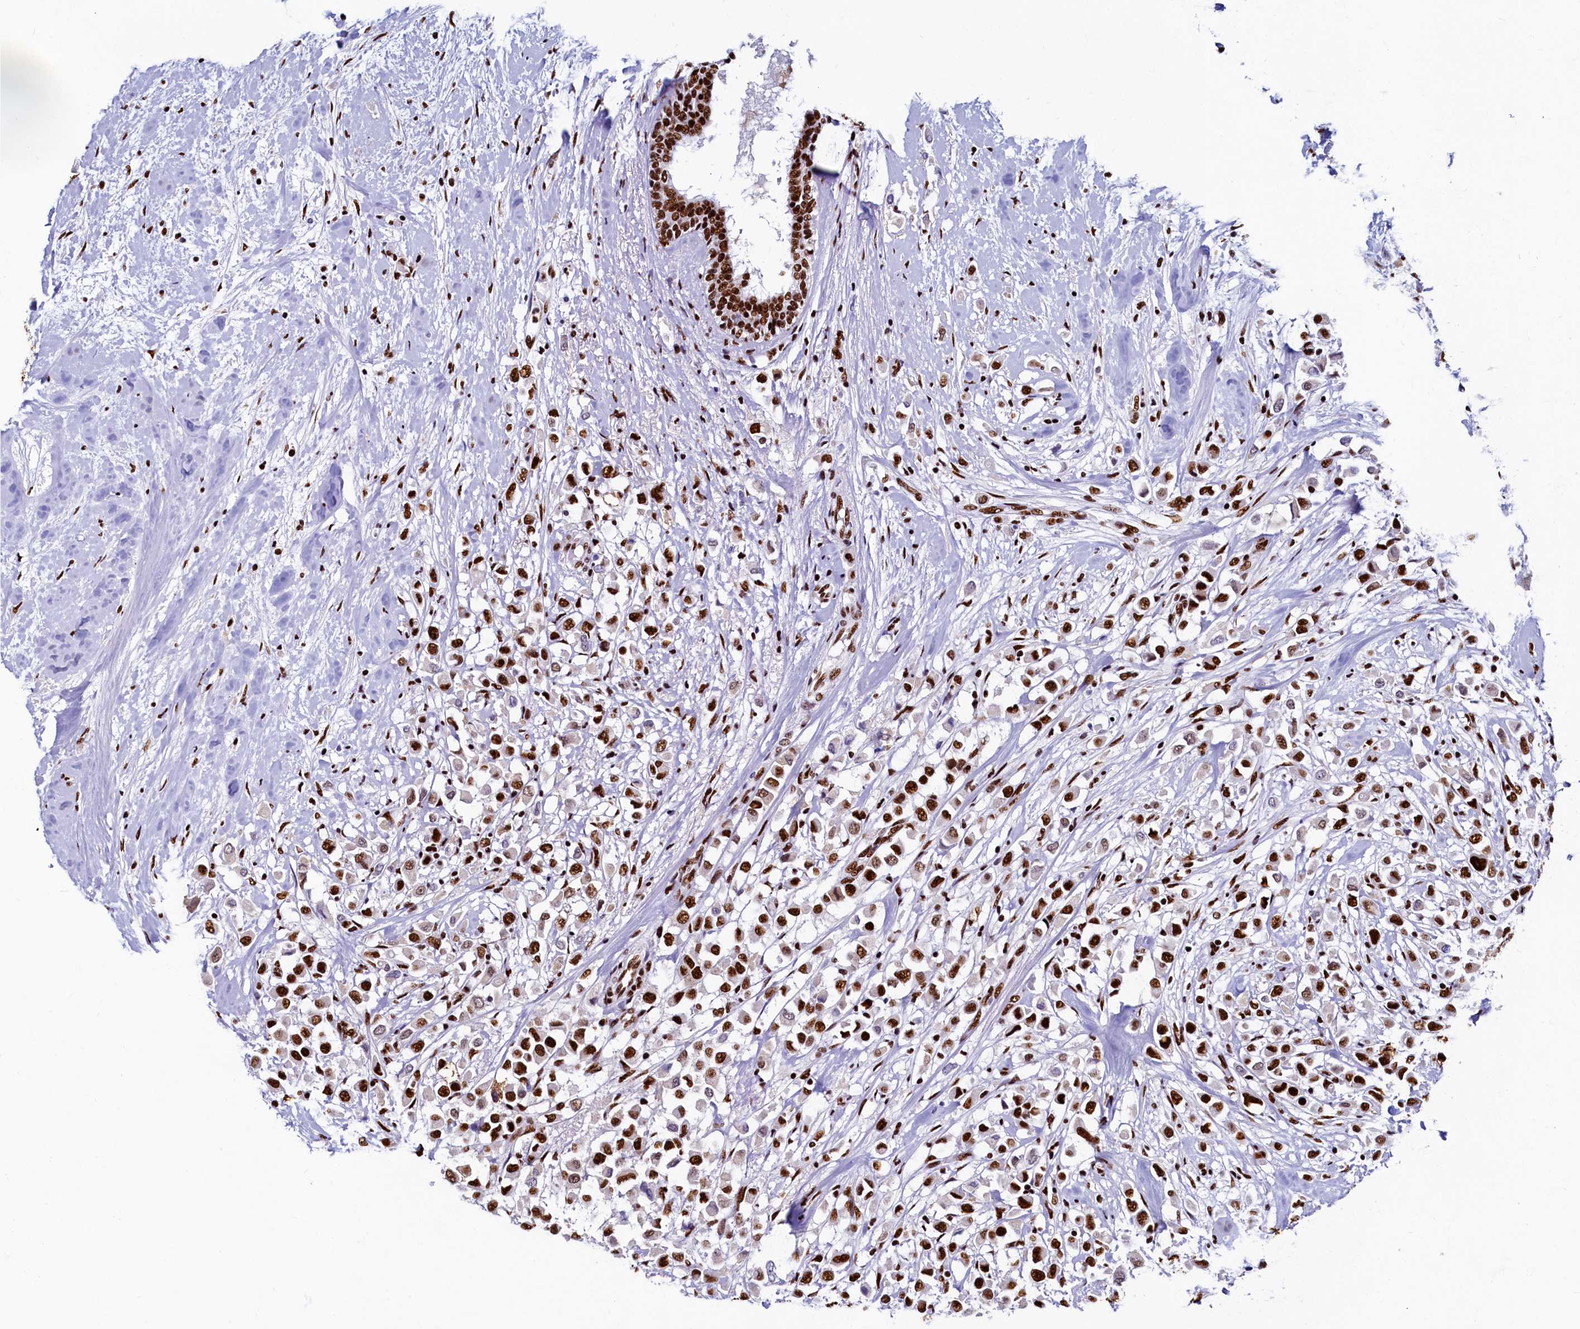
{"staining": {"intensity": "strong", "quantity": ">75%", "location": "nuclear"}, "tissue": "breast cancer", "cell_type": "Tumor cells", "image_type": "cancer", "snomed": [{"axis": "morphology", "description": "Duct carcinoma"}, {"axis": "topography", "description": "Breast"}], "caption": "This histopathology image reveals IHC staining of human breast cancer (intraductal carcinoma), with high strong nuclear positivity in about >75% of tumor cells.", "gene": "SRRM2", "patient": {"sex": "female", "age": 87}}